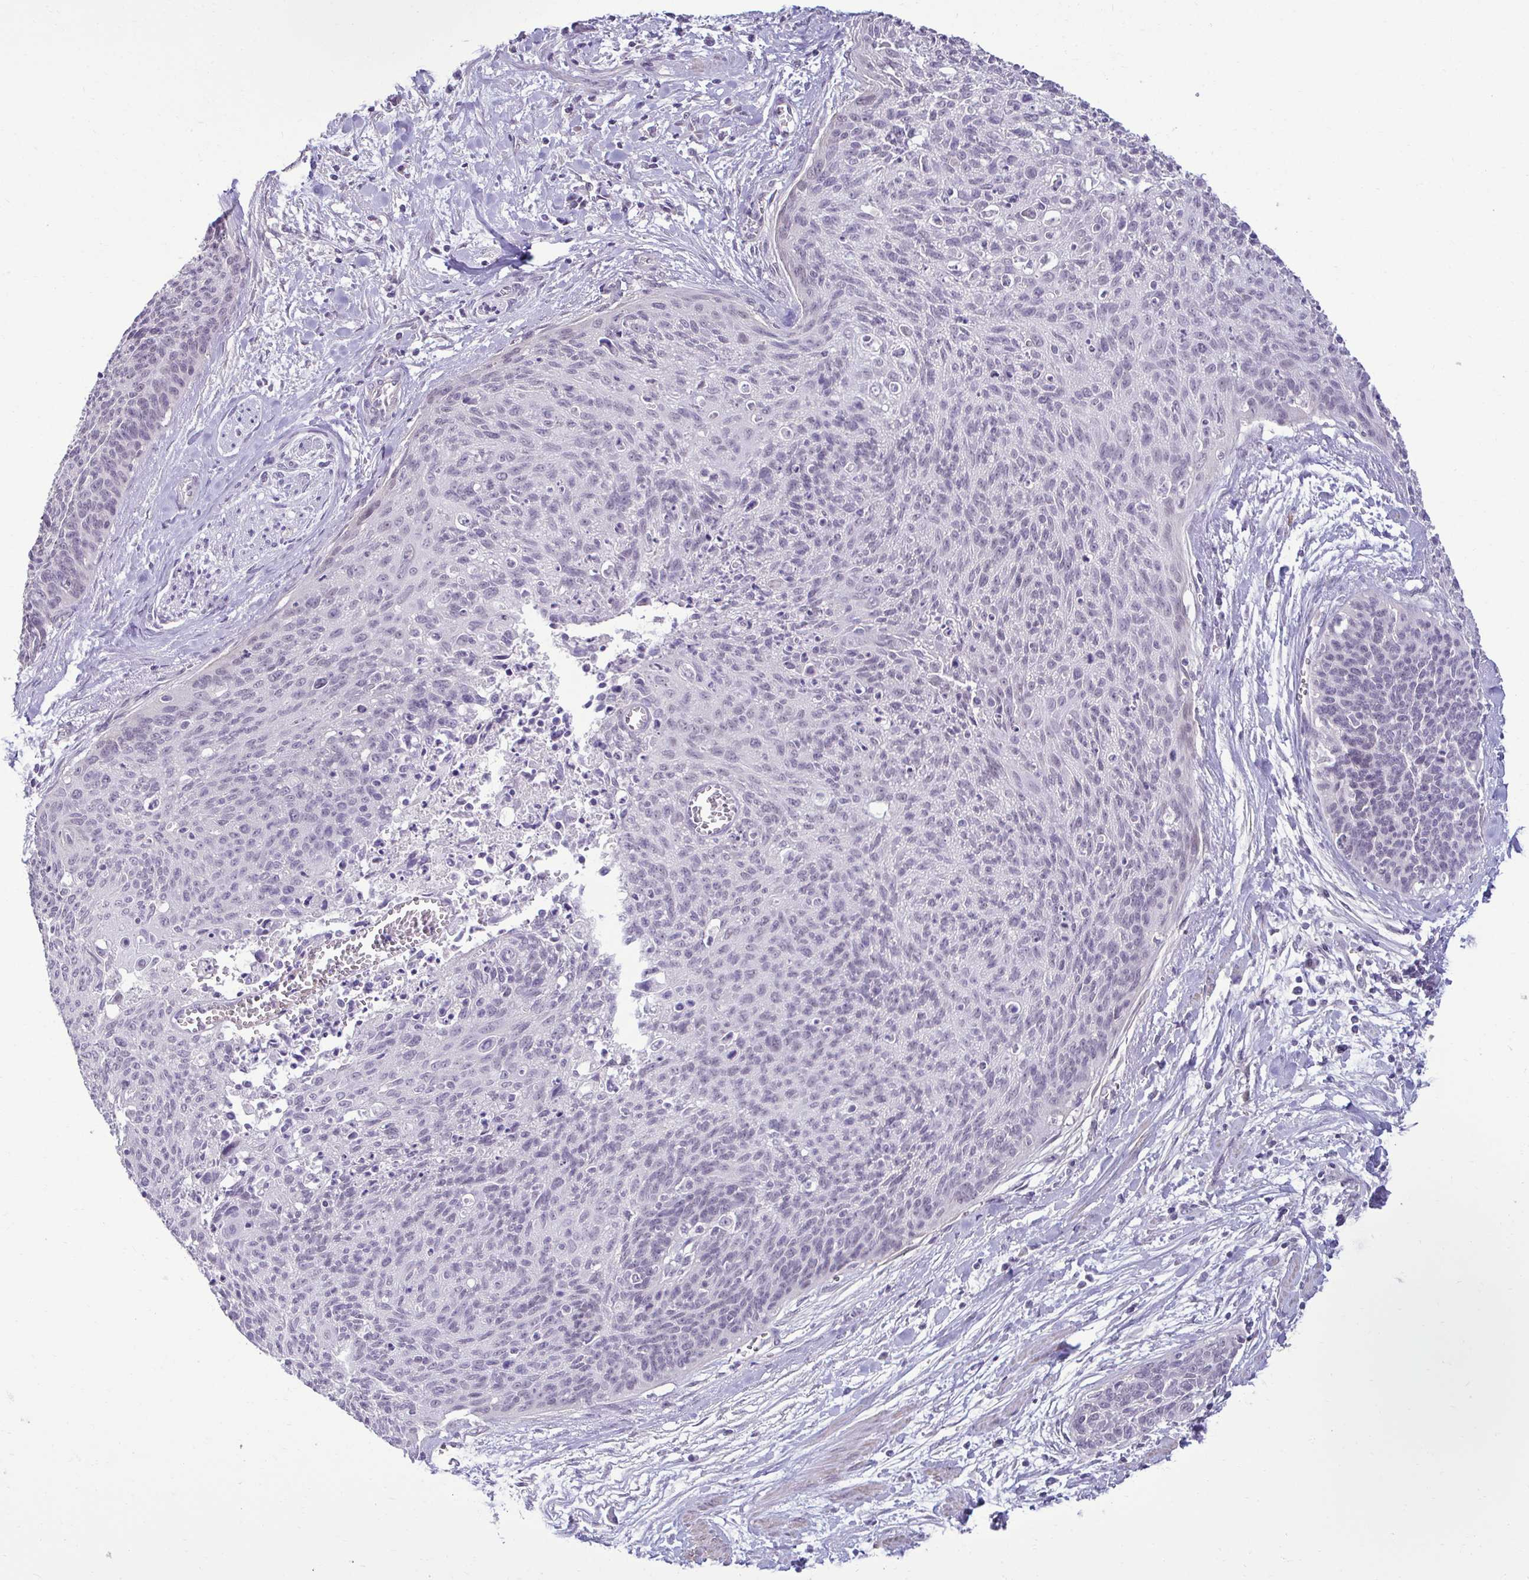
{"staining": {"intensity": "negative", "quantity": "none", "location": "none"}, "tissue": "cervical cancer", "cell_type": "Tumor cells", "image_type": "cancer", "snomed": [{"axis": "morphology", "description": "Squamous cell carcinoma, NOS"}, {"axis": "topography", "description": "Cervix"}], "caption": "A photomicrograph of cervical squamous cell carcinoma stained for a protein shows no brown staining in tumor cells. (DAB immunohistochemistry (IHC), high magnification).", "gene": "SLC30A3", "patient": {"sex": "female", "age": 55}}